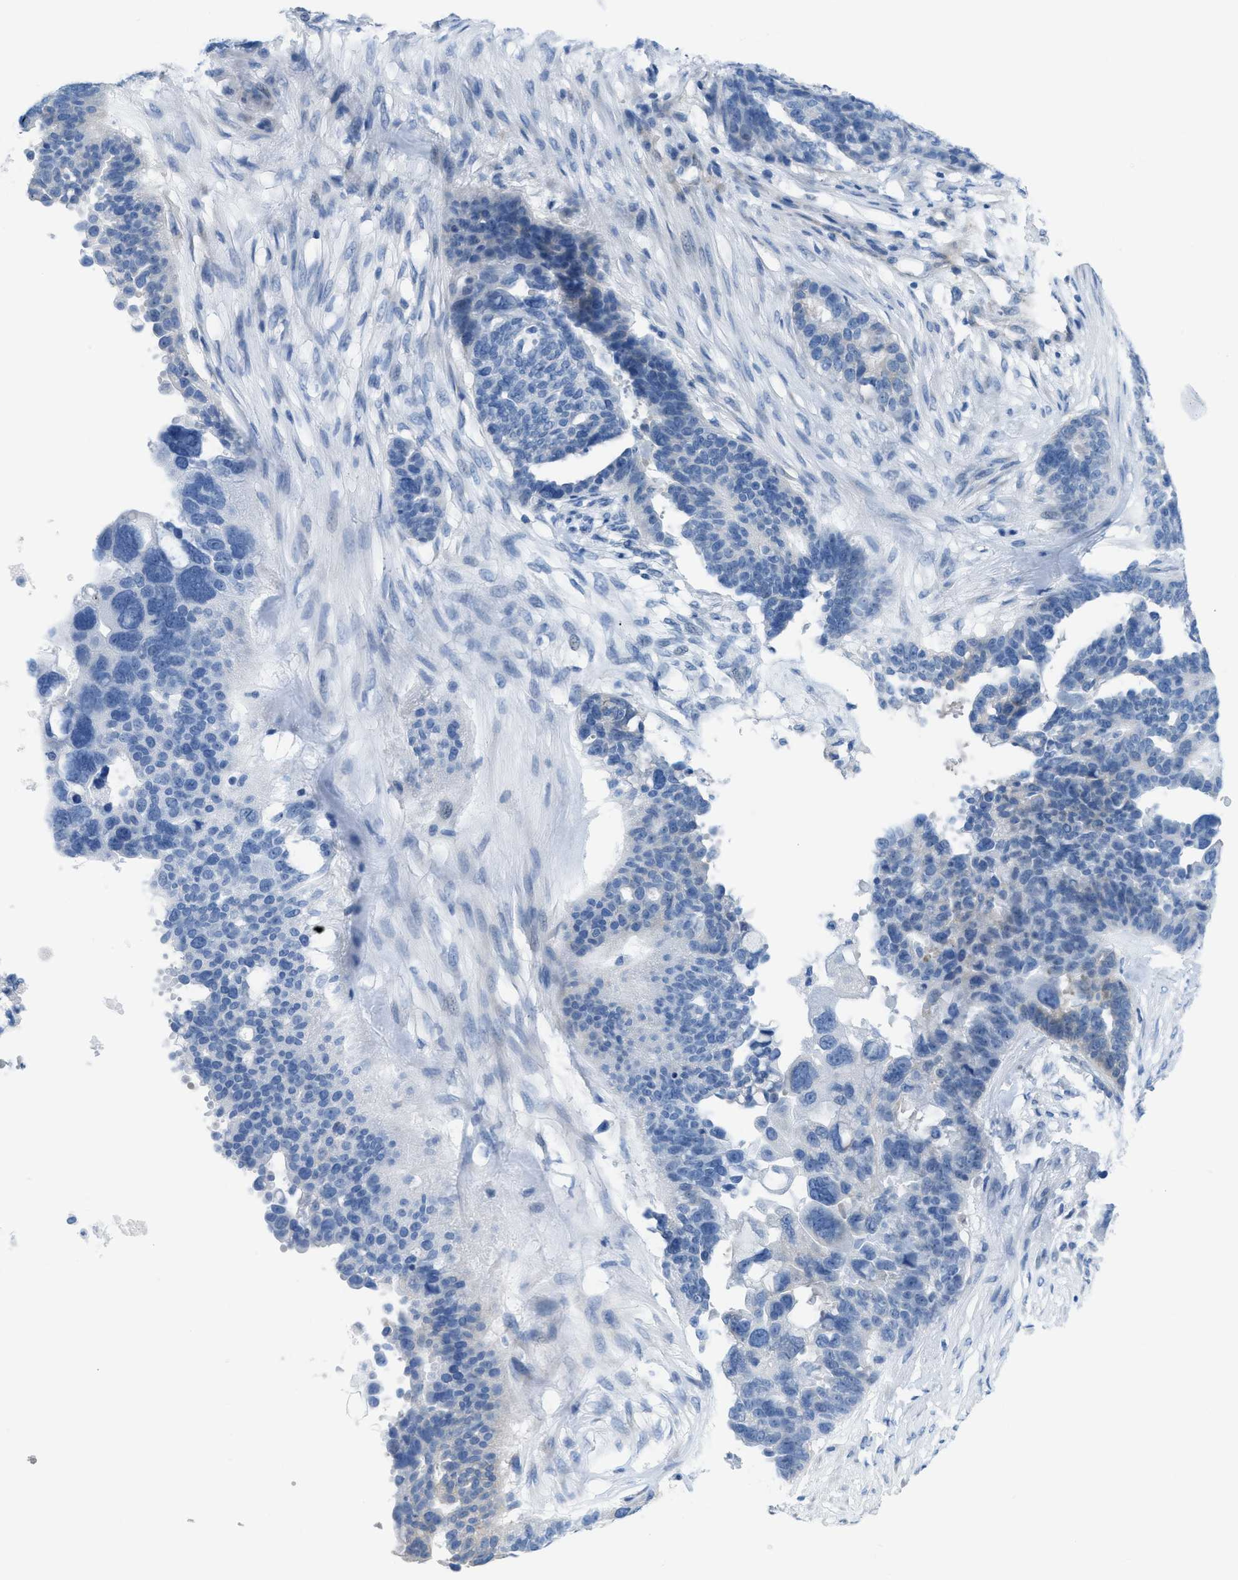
{"staining": {"intensity": "weak", "quantity": "<25%", "location": "cytoplasmic/membranous"}, "tissue": "ovarian cancer", "cell_type": "Tumor cells", "image_type": "cancer", "snomed": [{"axis": "morphology", "description": "Cystadenocarcinoma, serous, NOS"}, {"axis": "topography", "description": "Ovary"}], "caption": "DAB immunohistochemical staining of human ovarian cancer exhibits no significant staining in tumor cells.", "gene": "ASGR1", "patient": {"sex": "female", "age": 59}}